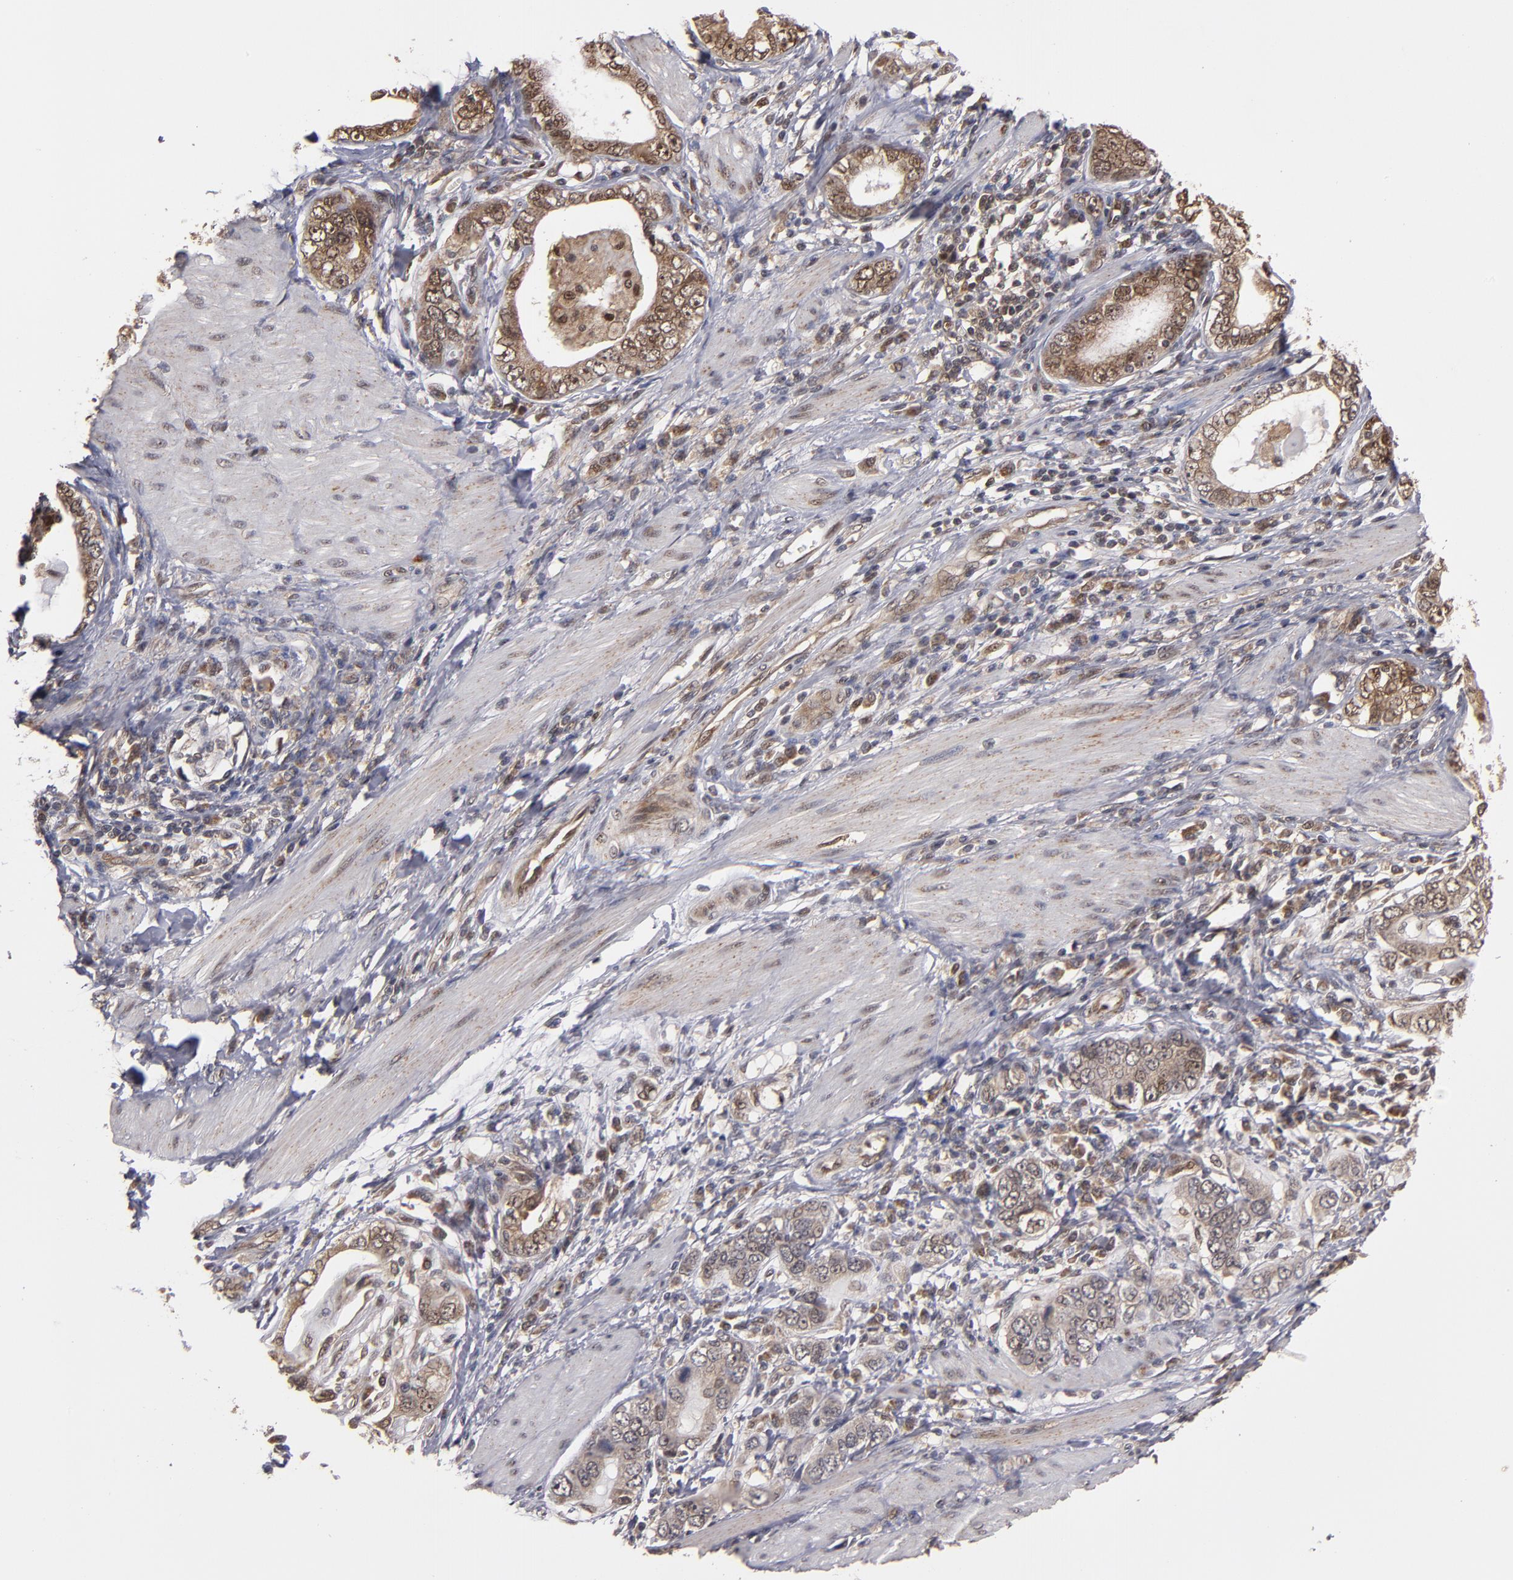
{"staining": {"intensity": "moderate", "quantity": ">75%", "location": "cytoplasmic/membranous"}, "tissue": "stomach cancer", "cell_type": "Tumor cells", "image_type": "cancer", "snomed": [{"axis": "morphology", "description": "Adenocarcinoma, NOS"}, {"axis": "topography", "description": "Stomach, lower"}], "caption": "This micrograph shows immunohistochemistry staining of human stomach adenocarcinoma, with medium moderate cytoplasmic/membranous expression in about >75% of tumor cells.", "gene": "CUL5", "patient": {"sex": "female", "age": 93}}